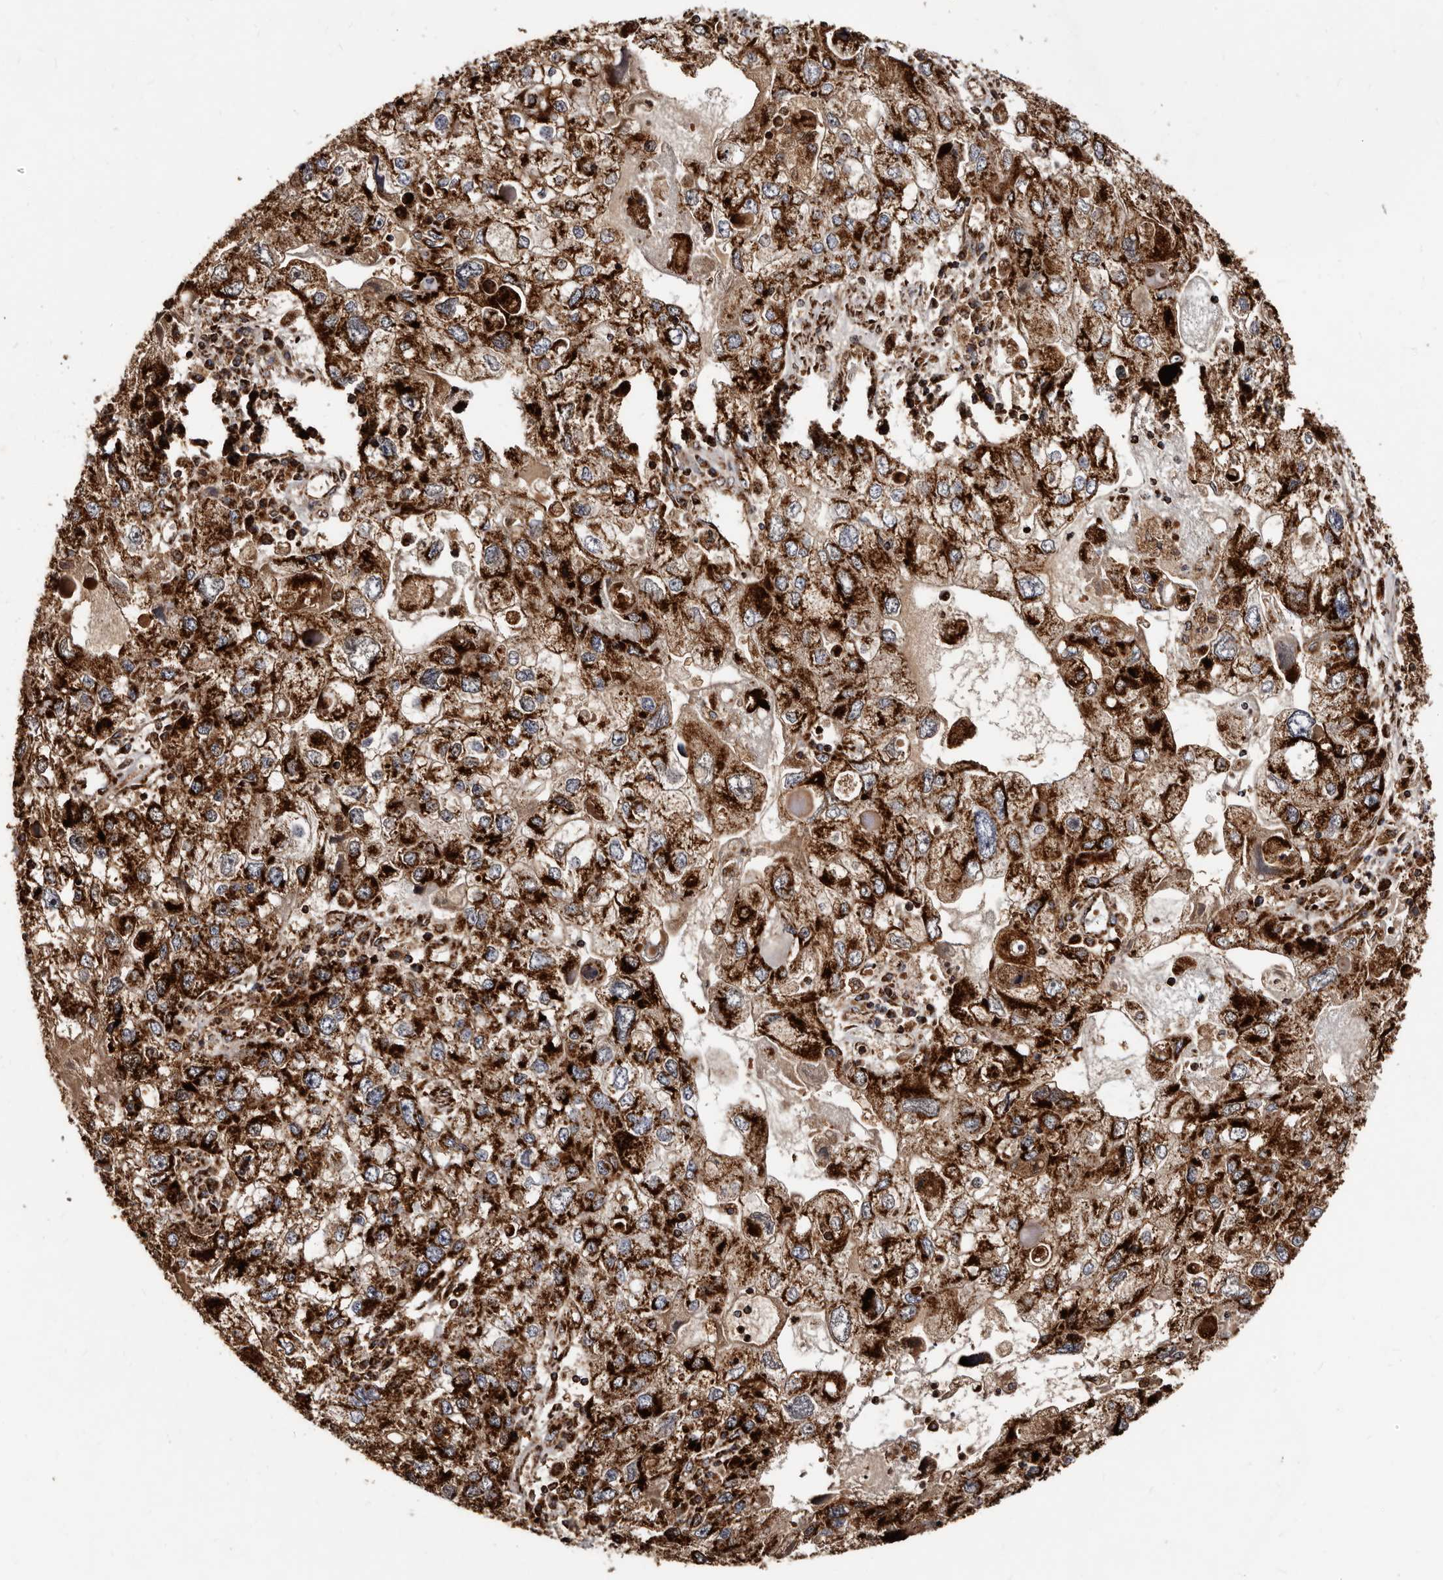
{"staining": {"intensity": "strong", "quantity": ">75%", "location": "cytoplasmic/membranous"}, "tissue": "endometrial cancer", "cell_type": "Tumor cells", "image_type": "cancer", "snomed": [{"axis": "morphology", "description": "Adenocarcinoma, NOS"}, {"axis": "topography", "description": "Endometrium"}], "caption": "Protein staining shows strong cytoplasmic/membranous expression in about >75% of tumor cells in endometrial cancer.", "gene": "BAX", "patient": {"sex": "female", "age": 49}}